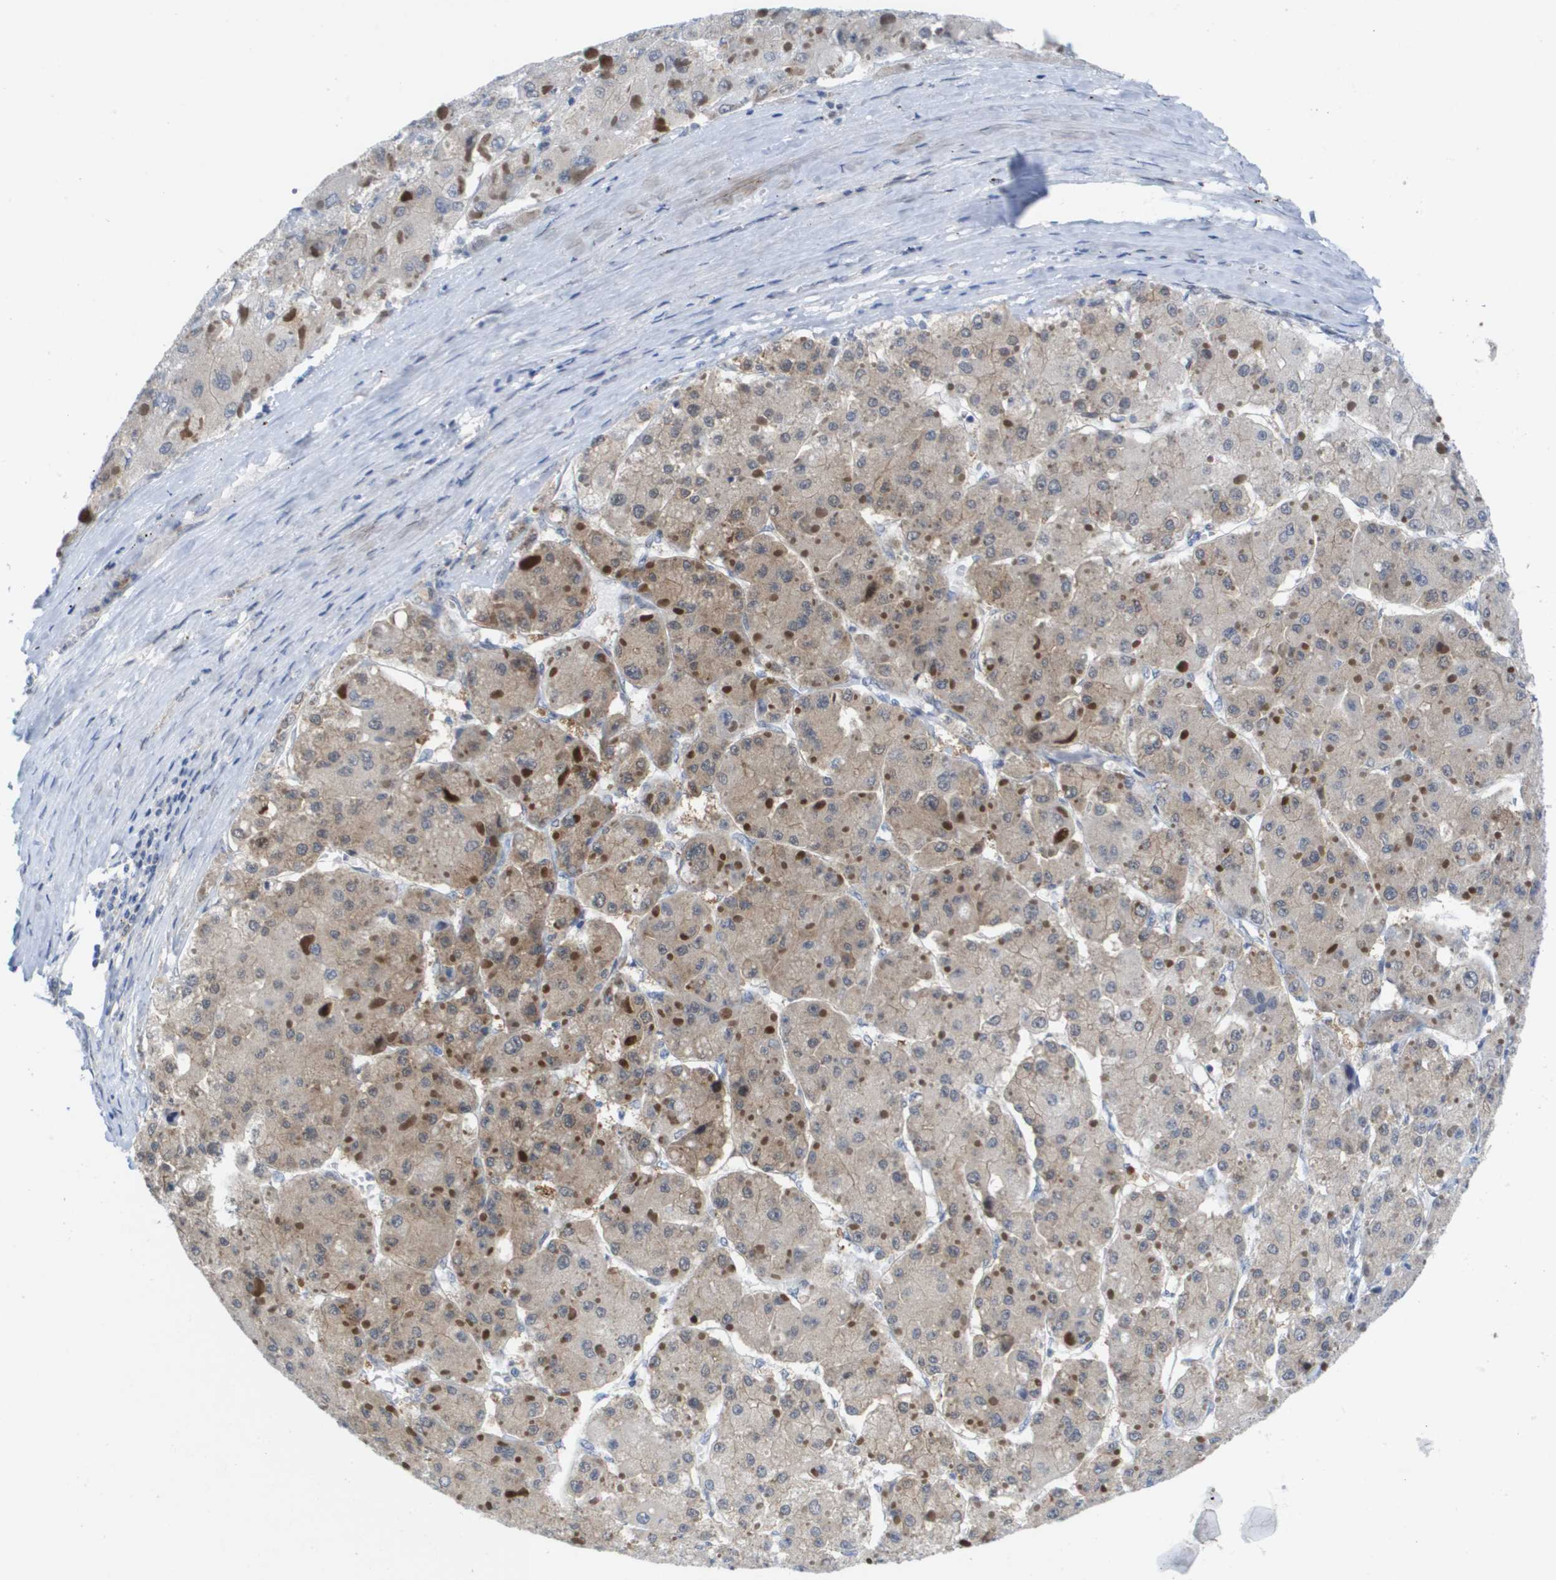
{"staining": {"intensity": "weak", "quantity": ">75%", "location": "cytoplasmic/membranous"}, "tissue": "liver cancer", "cell_type": "Tumor cells", "image_type": "cancer", "snomed": [{"axis": "morphology", "description": "Carcinoma, Hepatocellular, NOS"}, {"axis": "topography", "description": "Liver"}], "caption": "About >75% of tumor cells in human liver cancer reveal weak cytoplasmic/membranous protein positivity as visualized by brown immunohistochemical staining.", "gene": "FKBP4", "patient": {"sex": "female", "age": 73}}